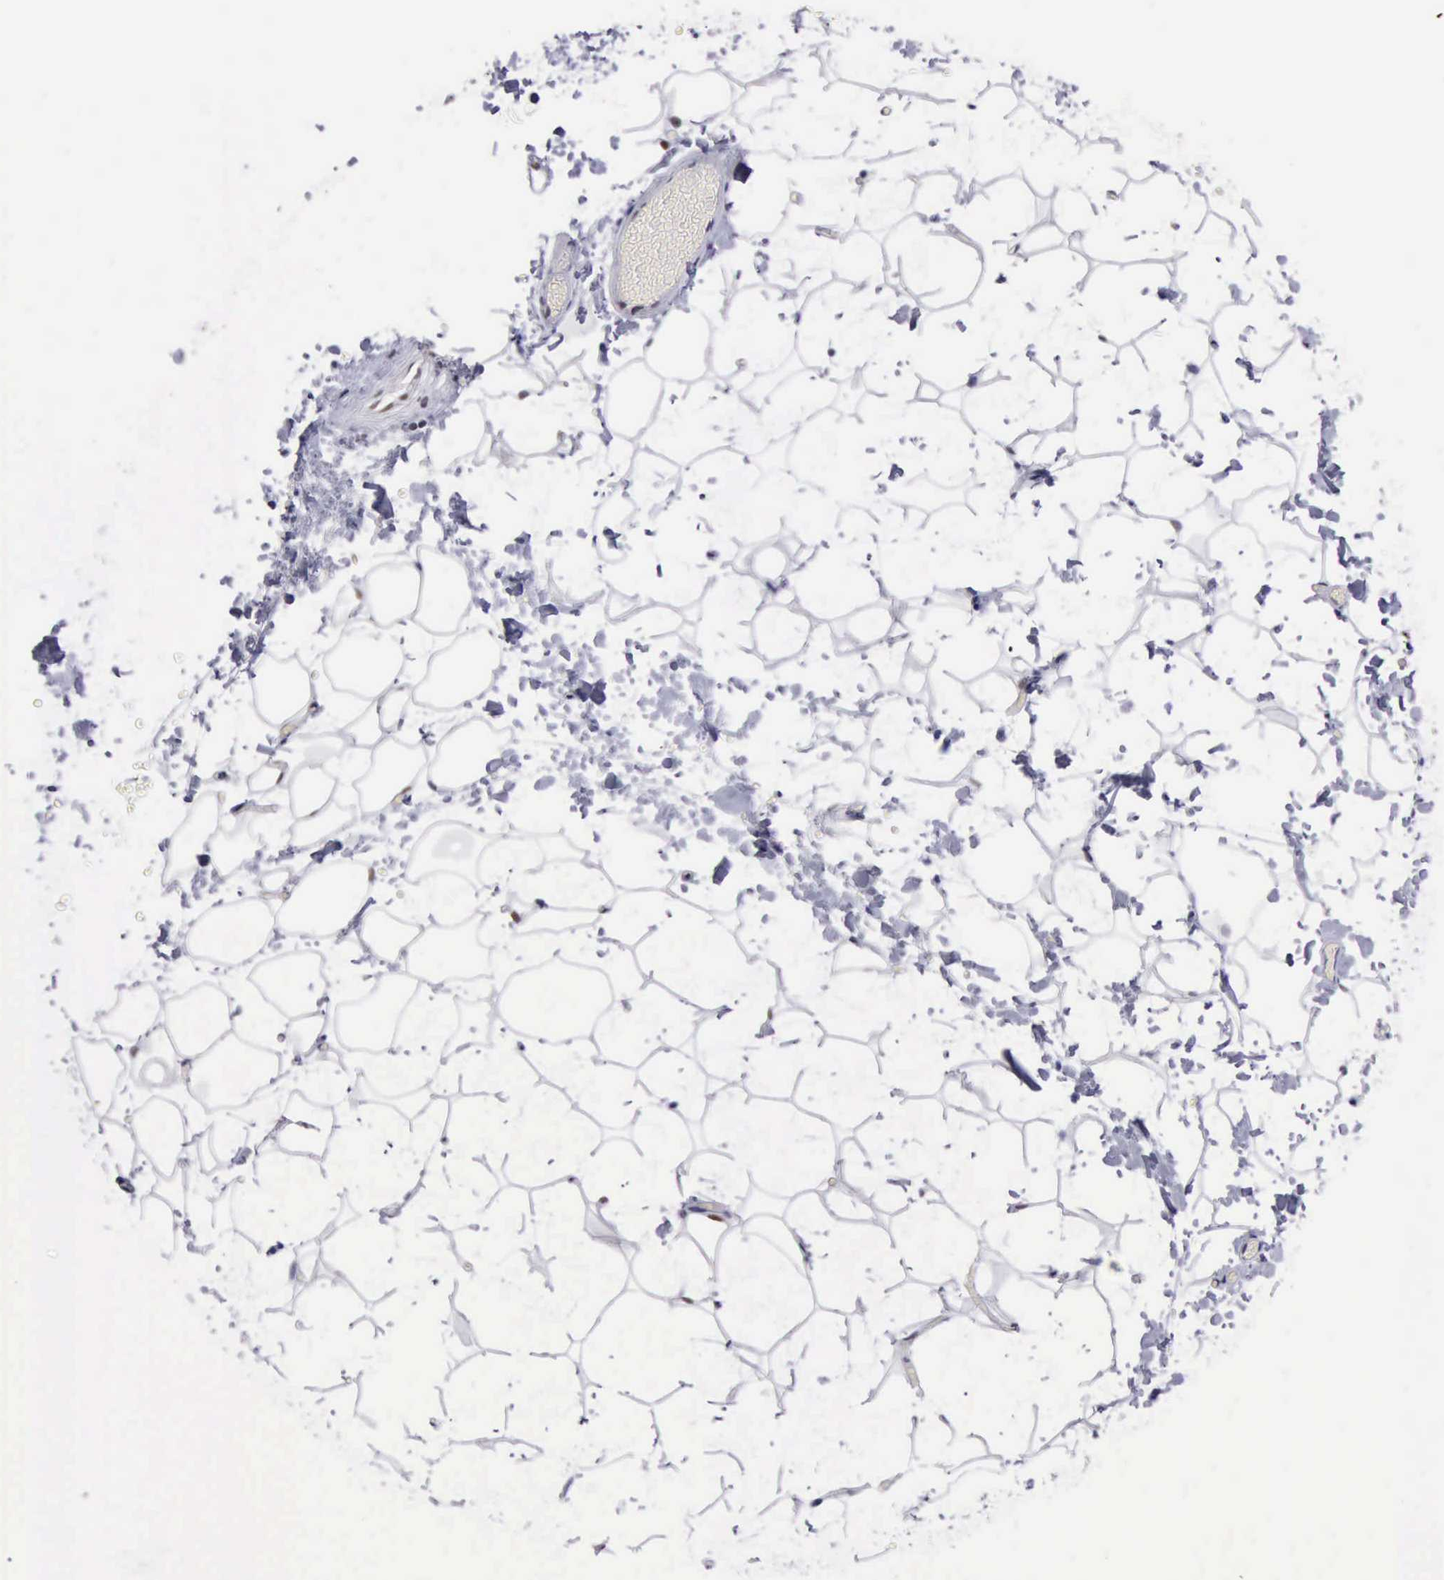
{"staining": {"intensity": "moderate", "quantity": ">75%", "location": "nuclear"}, "tissue": "adipose tissue", "cell_type": "Adipocytes", "image_type": "normal", "snomed": [{"axis": "morphology", "description": "Normal tissue, NOS"}, {"axis": "morphology", "description": "Fibrosis, NOS"}, {"axis": "topography", "description": "Breast"}], "caption": "This is a photomicrograph of immunohistochemistry staining of unremarkable adipose tissue, which shows moderate expression in the nuclear of adipocytes.", "gene": "ERCC4", "patient": {"sex": "female", "age": 24}}